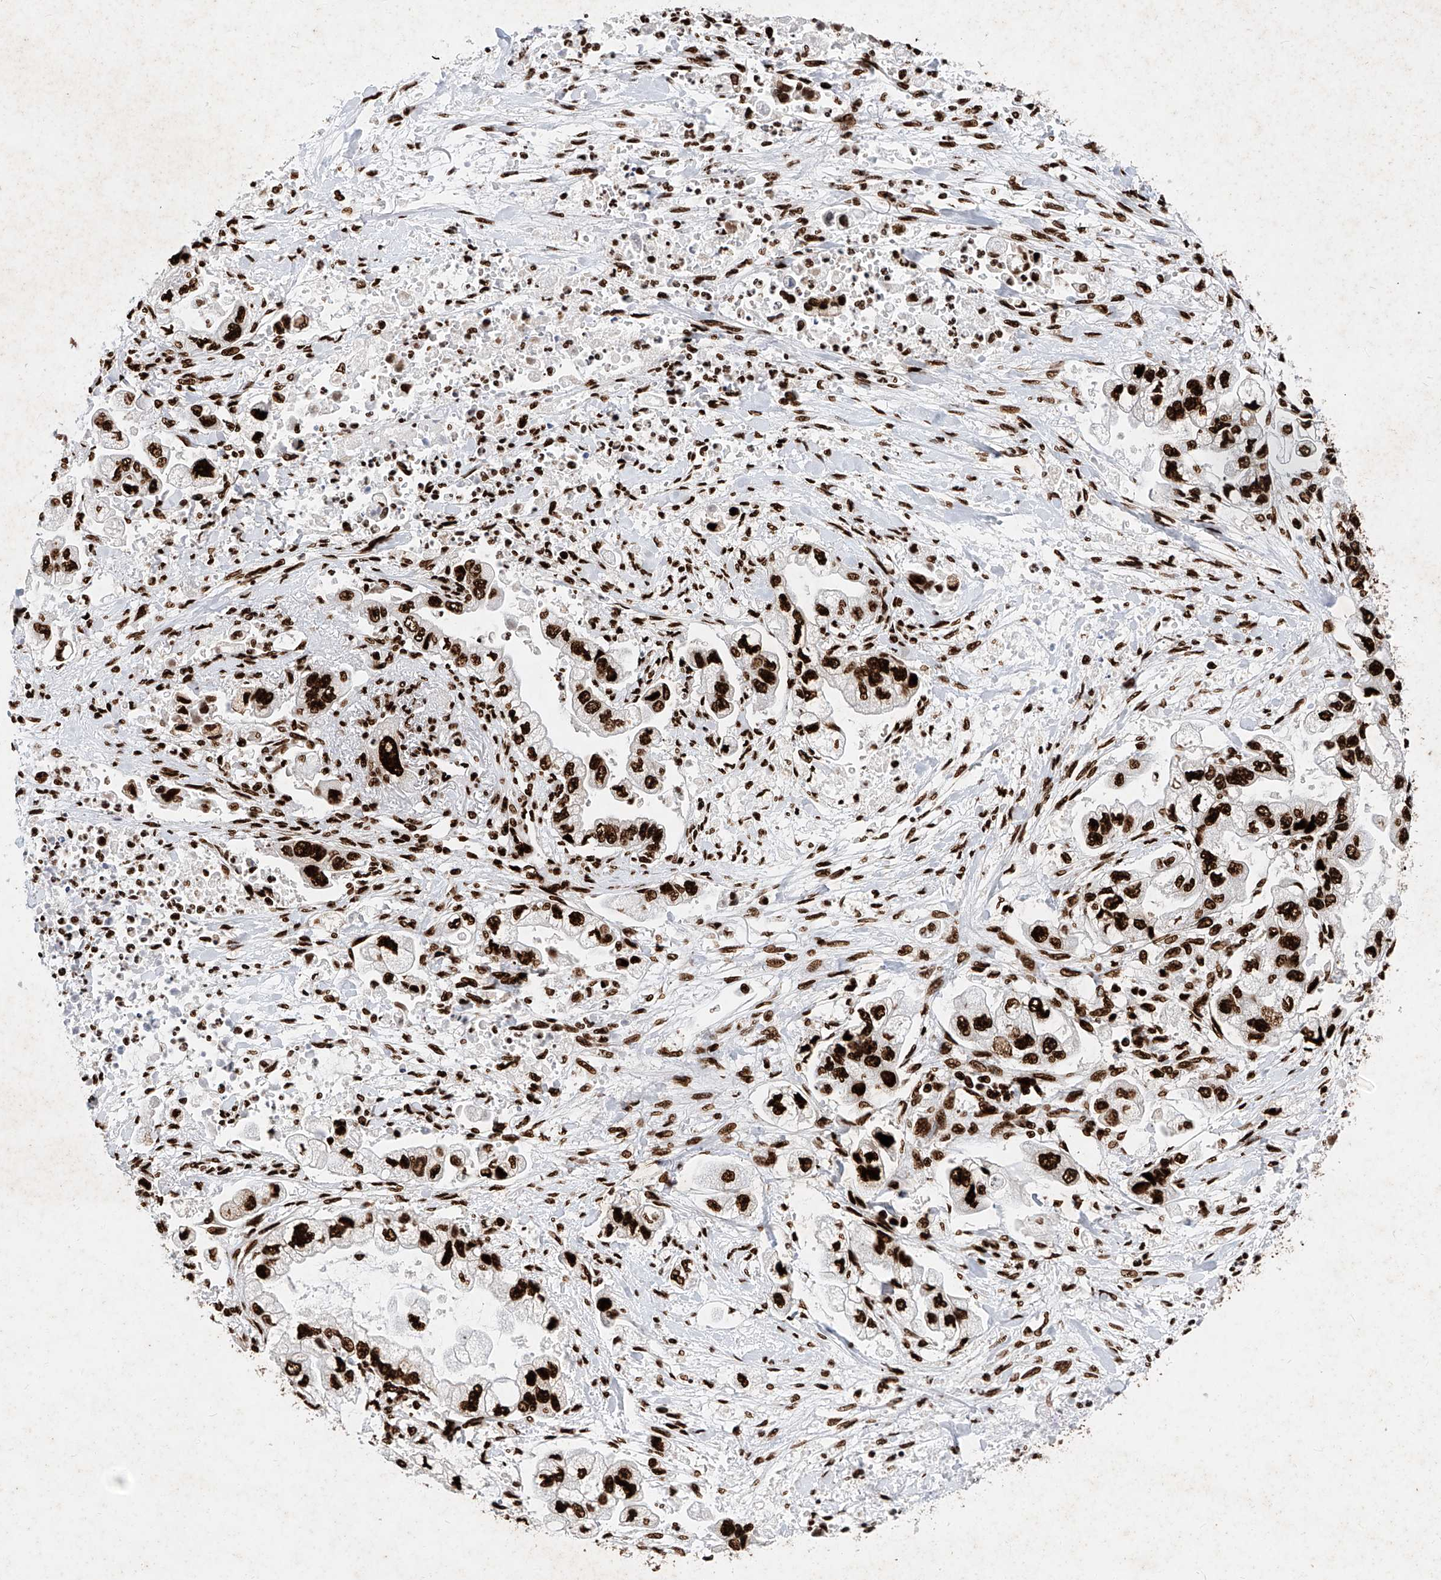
{"staining": {"intensity": "strong", "quantity": ">75%", "location": "nuclear"}, "tissue": "stomach cancer", "cell_type": "Tumor cells", "image_type": "cancer", "snomed": [{"axis": "morphology", "description": "Normal tissue, NOS"}, {"axis": "morphology", "description": "Adenocarcinoma, NOS"}, {"axis": "topography", "description": "Stomach"}], "caption": "Protein expression analysis of stomach cancer displays strong nuclear staining in about >75% of tumor cells.", "gene": "SRSF6", "patient": {"sex": "male", "age": 62}}